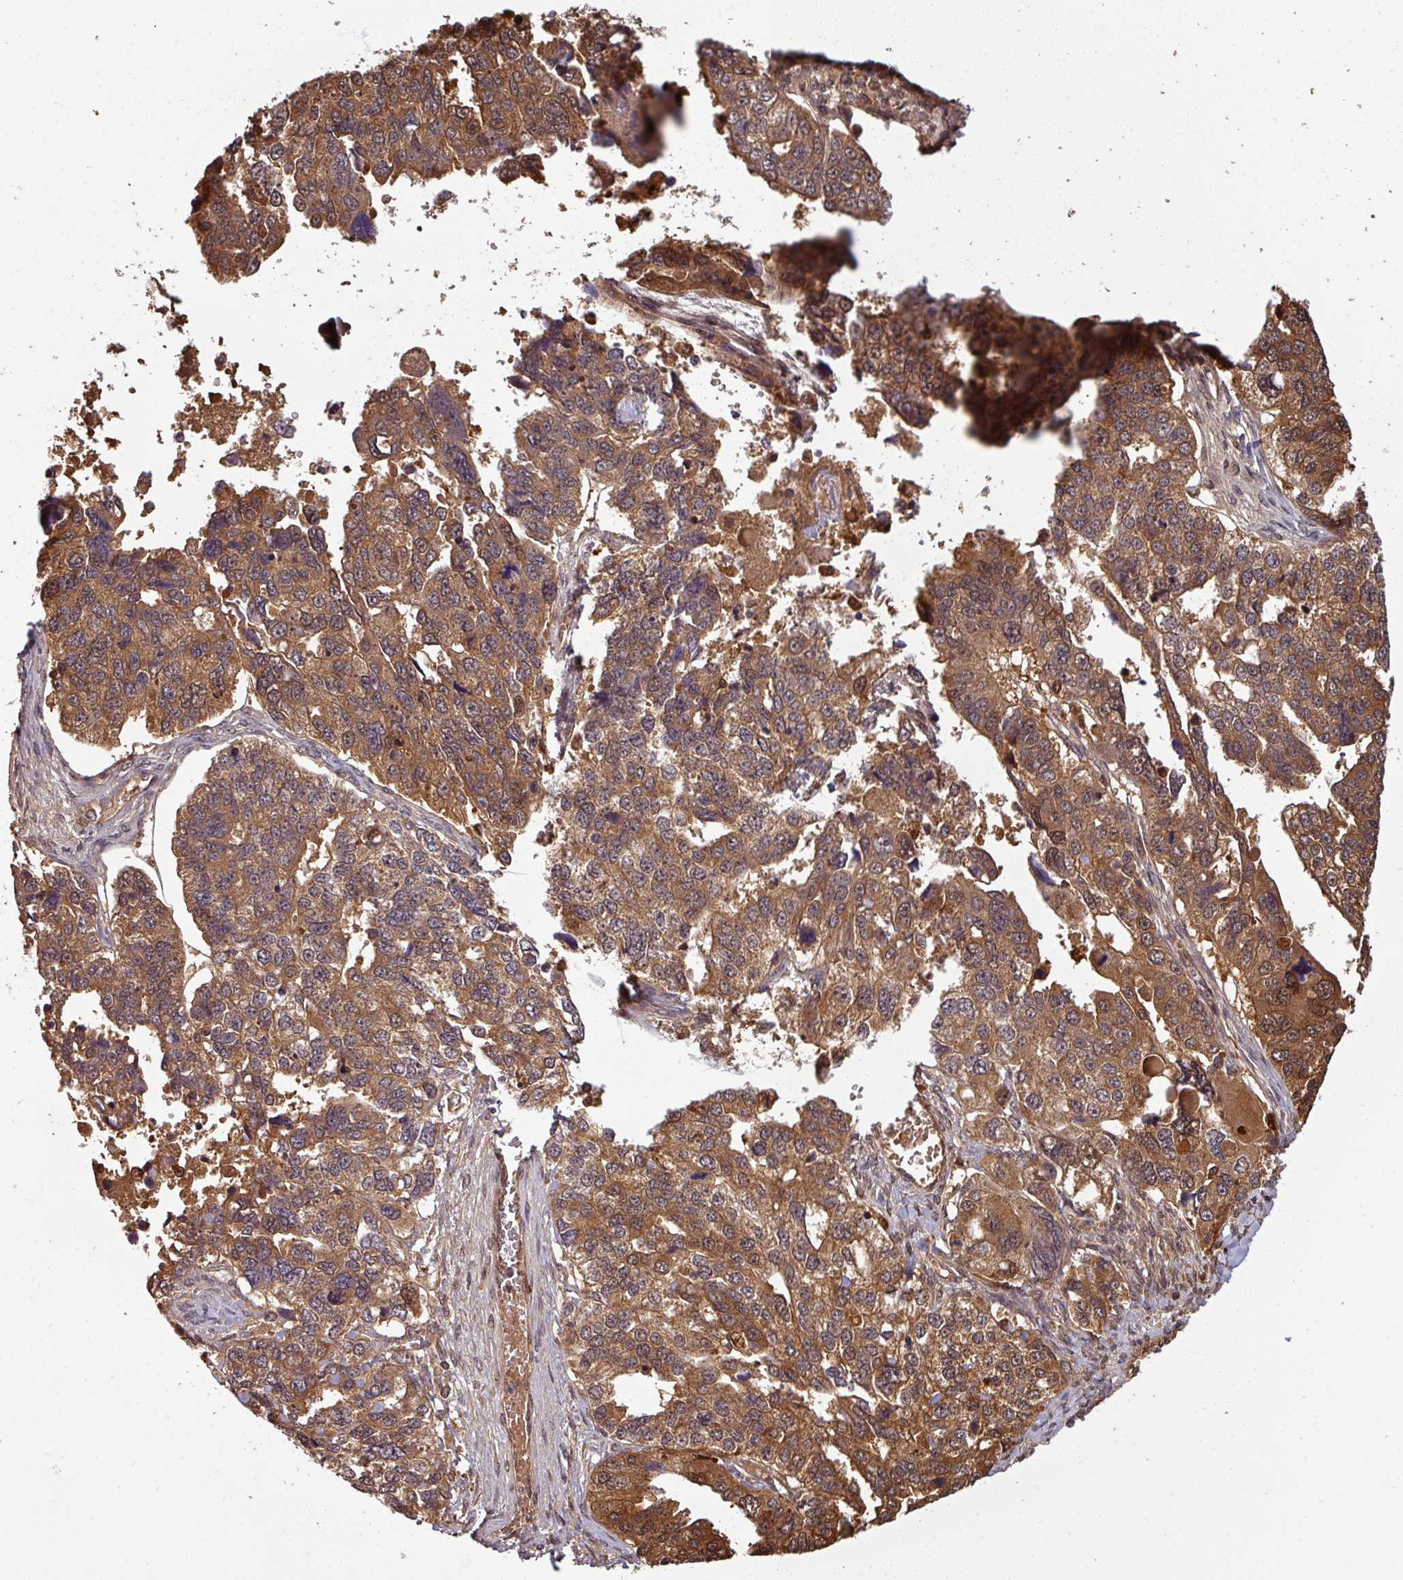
{"staining": {"intensity": "moderate", "quantity": ">75%", "location": "cytoplasmic/membranous,nuclear"}, "tissue": "ovarian cancer", "cell_type": "Tumor cells", "image_type": "cancer", "snomed": [{"axis": "morphology", "description": "Cystadenocarcinoma, serous, NOS"}, {"axis": "topography", "description": "Ovary"}], "caption": "High-magnification brightfield microscopy of serous cystadenocarcinoma (ovarian) stained with DAB (brown) and counterstained with hematoxylin (blue). tumor cells exhibit moderate cytoplasmic/membranous and nuclear expression is seen in about>75% of cells. The staining is performed using DAB brown chromogen to label protein expression. The nuclei are counter-stained blue using hematoxylin.", "gene": "KCTD11", "patient": {"sex": "female", "age": 76}}